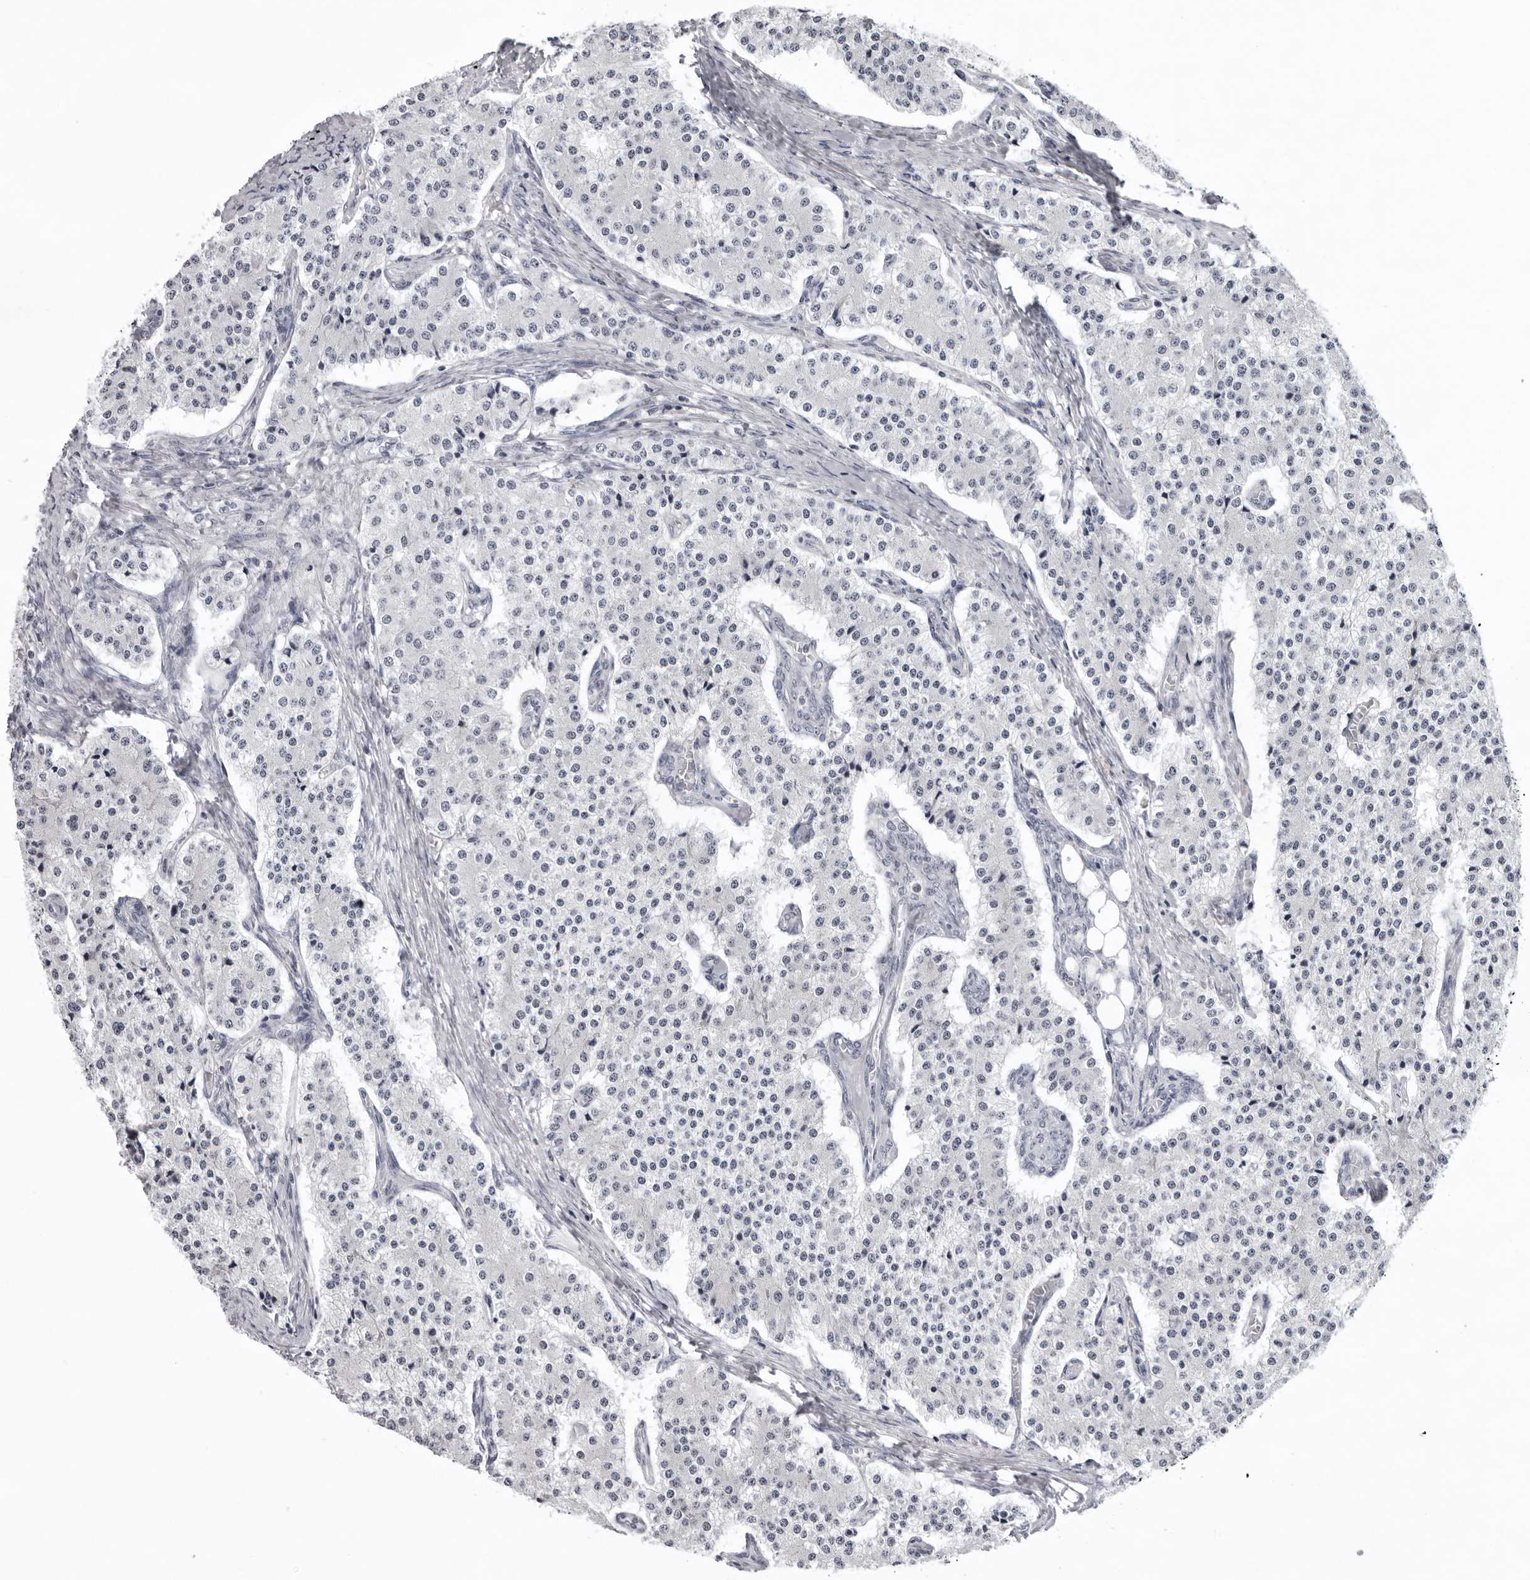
{"staining": {"intensity": "negative", "quantity": "none", "location": "none"}, "tissue": "carcinoid", "cell_type": "Tumor cells", "image_type": "cancer", "snomed": [{"axis": "morphology", "description": "Carcinoid, malignant, NOS"}, {"axis": "topography", "description": "Colon"}], "caption": "Protein analysis of carcinoid (malignant) reveals no significant expression in tumor cells.", "gene": "EXOSC10", "patient": {"sex": "female", "age": 52}}